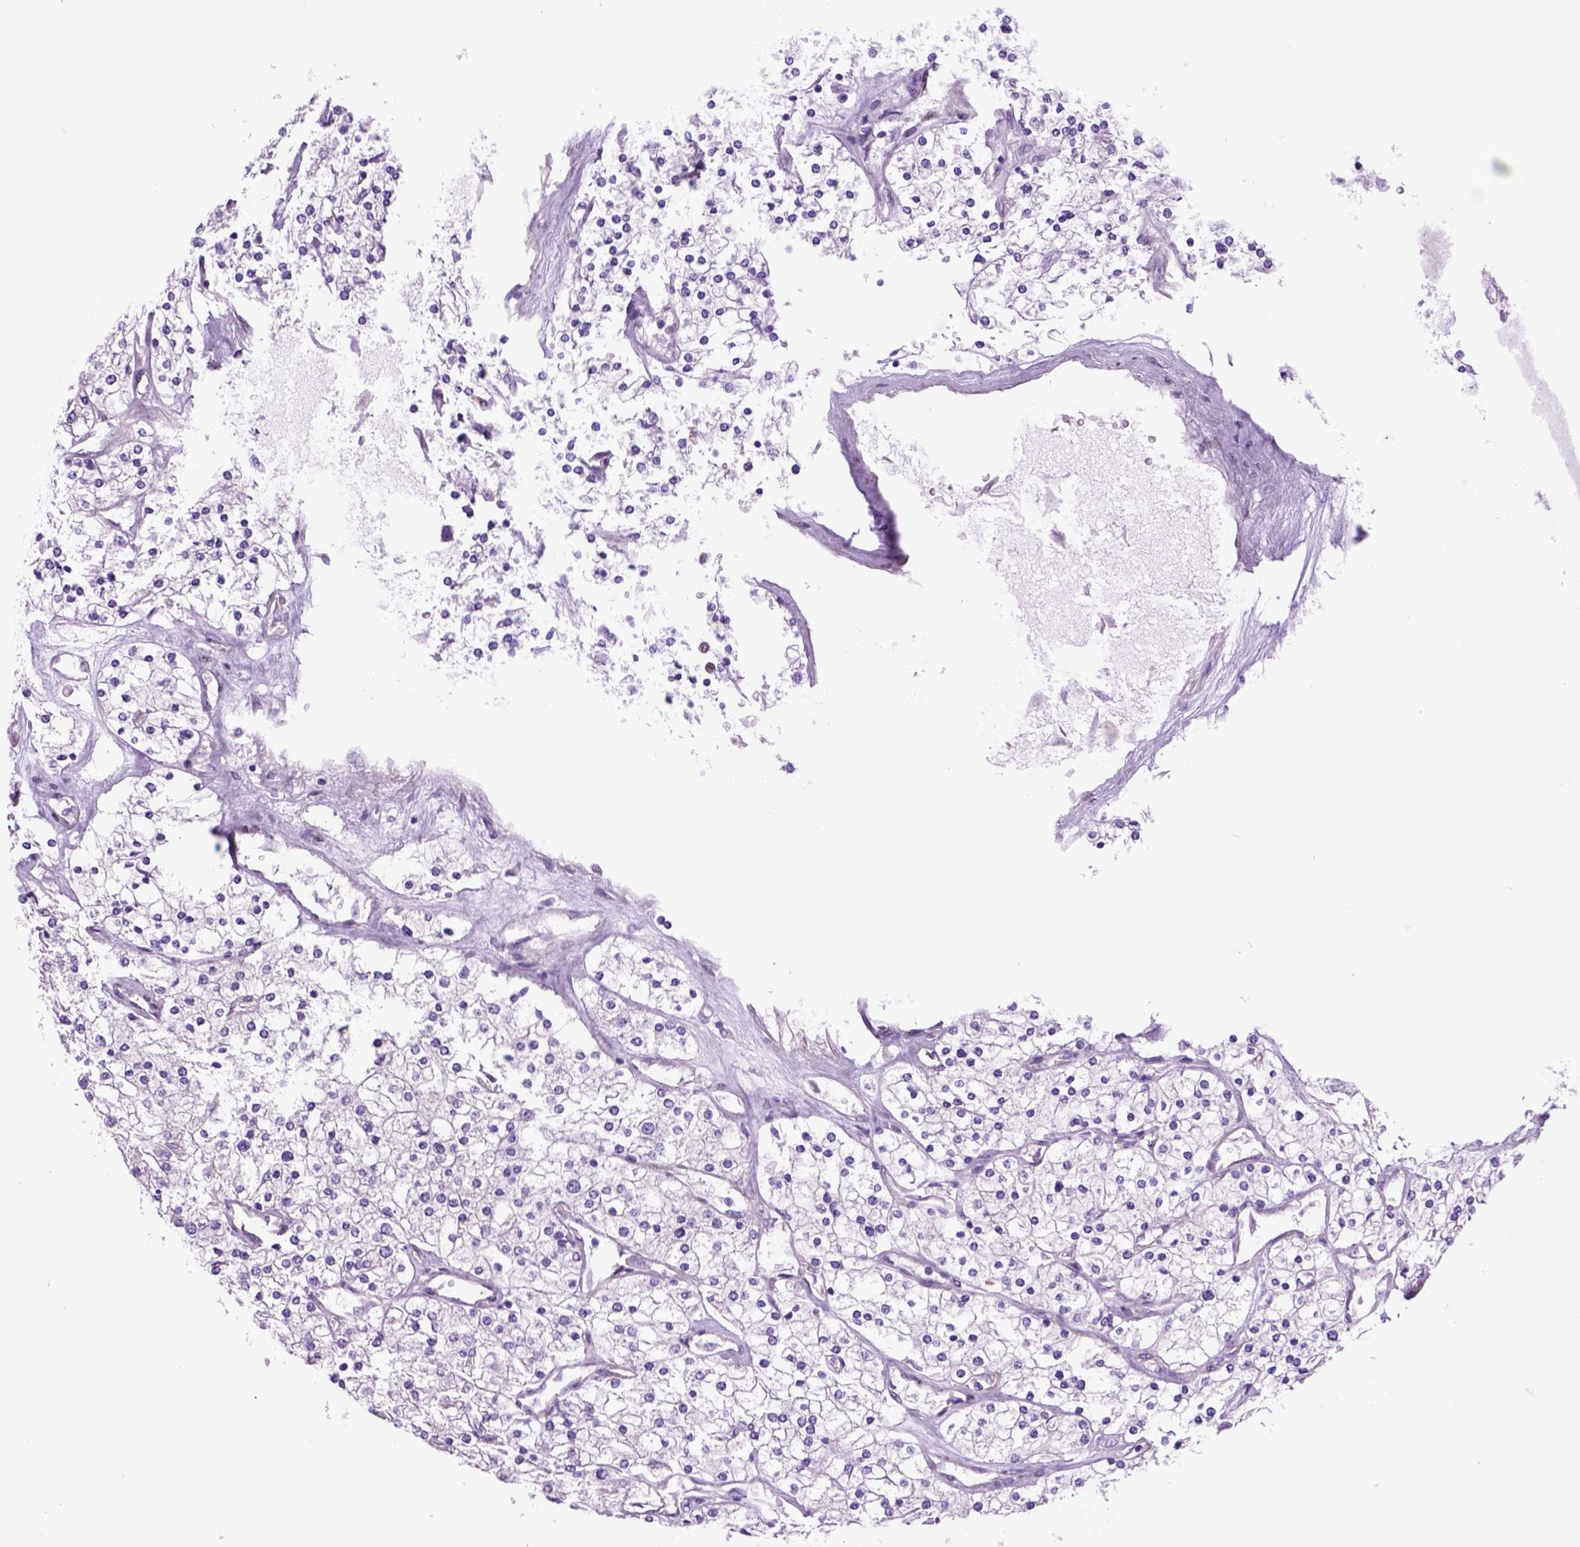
{"staining": {"intensity": "negative", "quantity": "none", "location": "none"}, "tissue": "renal cancer", "cell_type": "Tumor cells", "image_type": "cancer", "snomed": [{"axis": "morphology", "description": "Adenocarcinoma, NOS"}, {"axis": "topography", "description": "Kidney"}], "caption": "This image is of renal adenocarcinoma stained with IHC to label a protein in brown with the nuclei are counter-stained blue. There is no positivity in tumor cells. (DAB (3,3'-diaminobenzidine) immunohistochemistry with hematoxylin counter stain).", "gene": "PIAS3", "patient": {"sex": "male", "age": 80}}